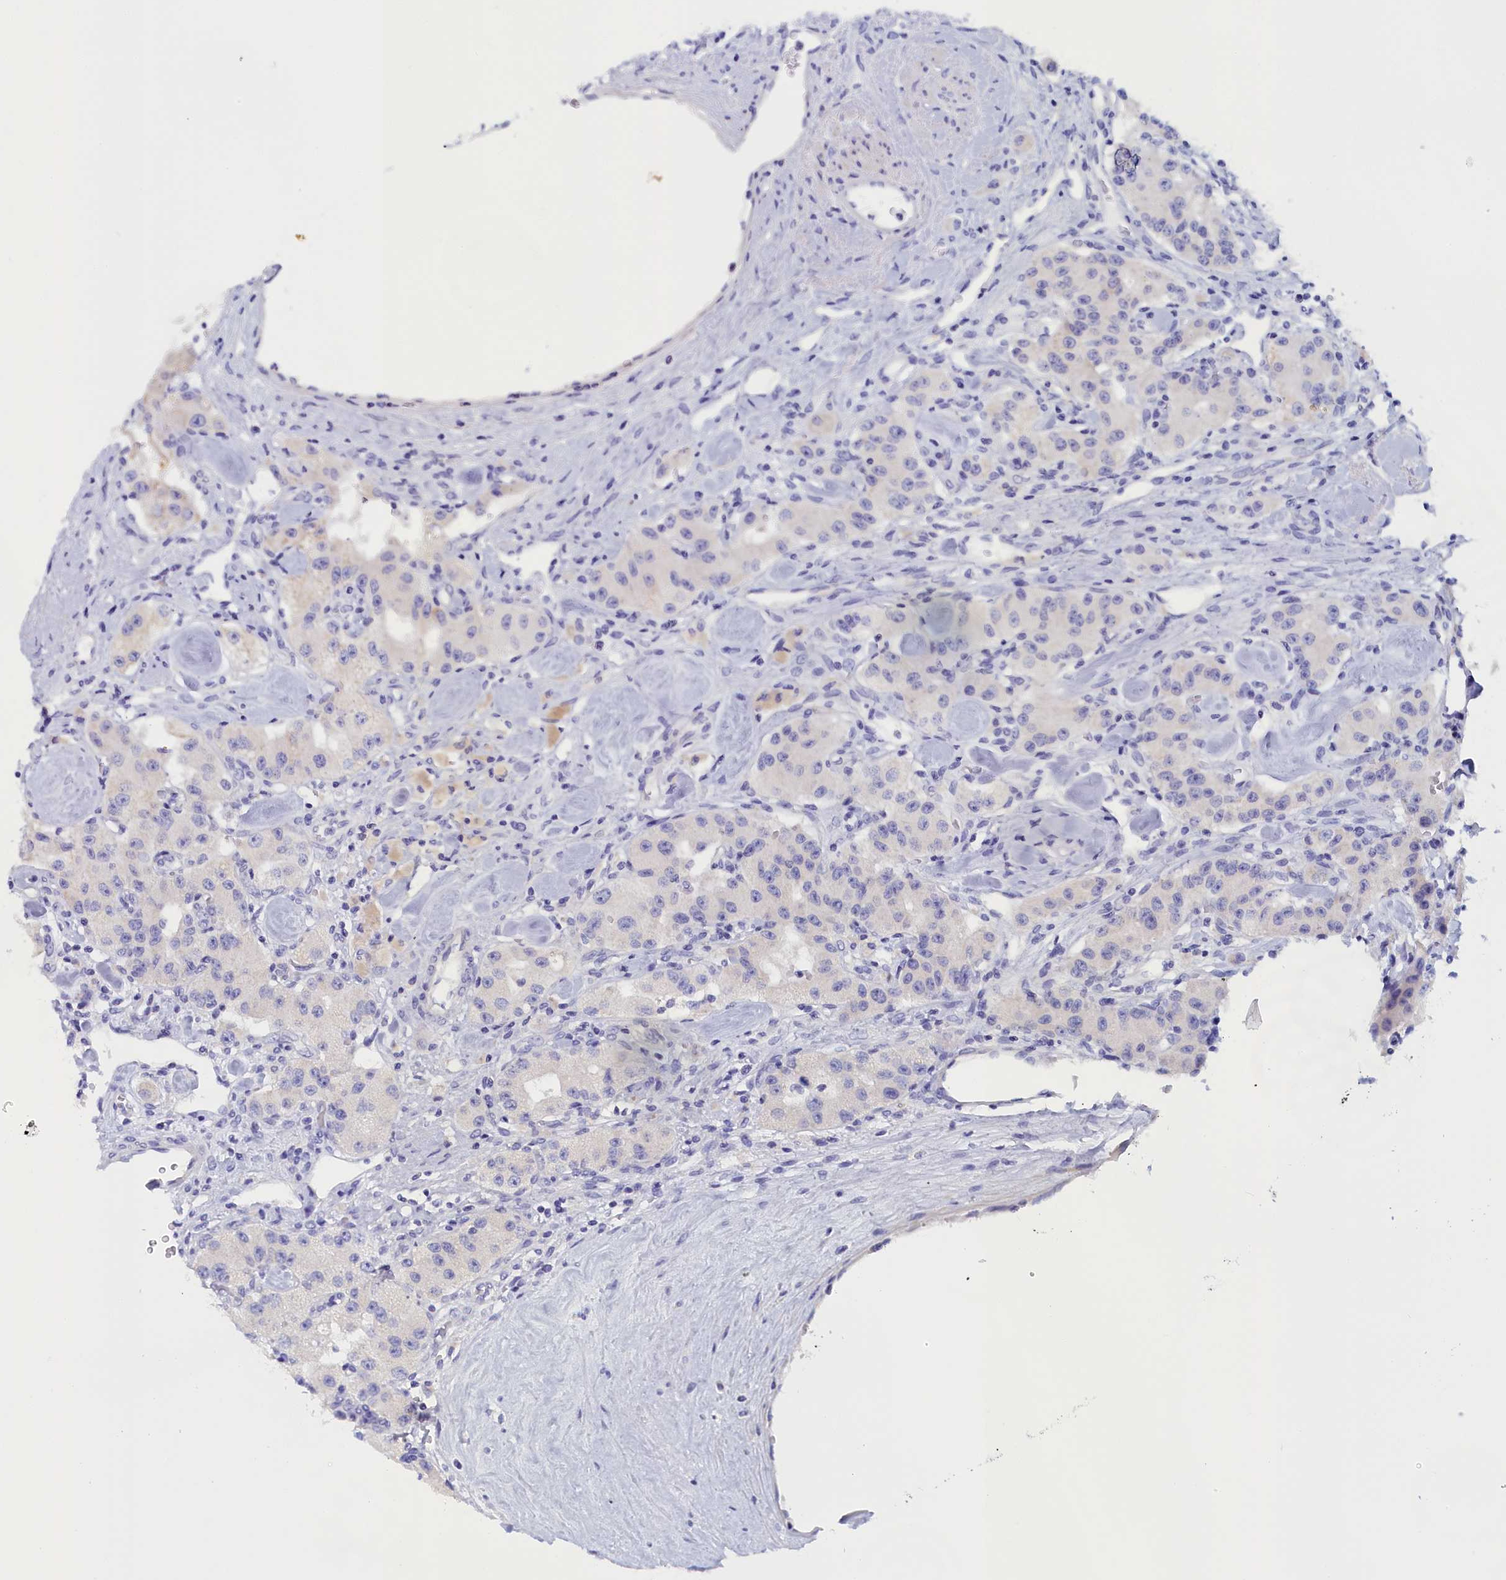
{"staining": {"intensity": "negative", "quantity": "none", "location": "none"}, "tissue": "carcinoid", "cell_type": "Tumor cells", "image_type": "cancer", "snomed": [{"axis": "morphology", "description": "Carcinoid, malignant, NOS"}, {"axis": "topography", "description": "Pancreas"}], "caption": "The histopathology image exhibits no significant staining in tumor cells of carcinoid. The staining is performed using DAB brown chromogen with nuclei counter-stained in using hematoxylin.", "gene": "ANKRD2", "patient": {"sex": "male", "age": 41}}